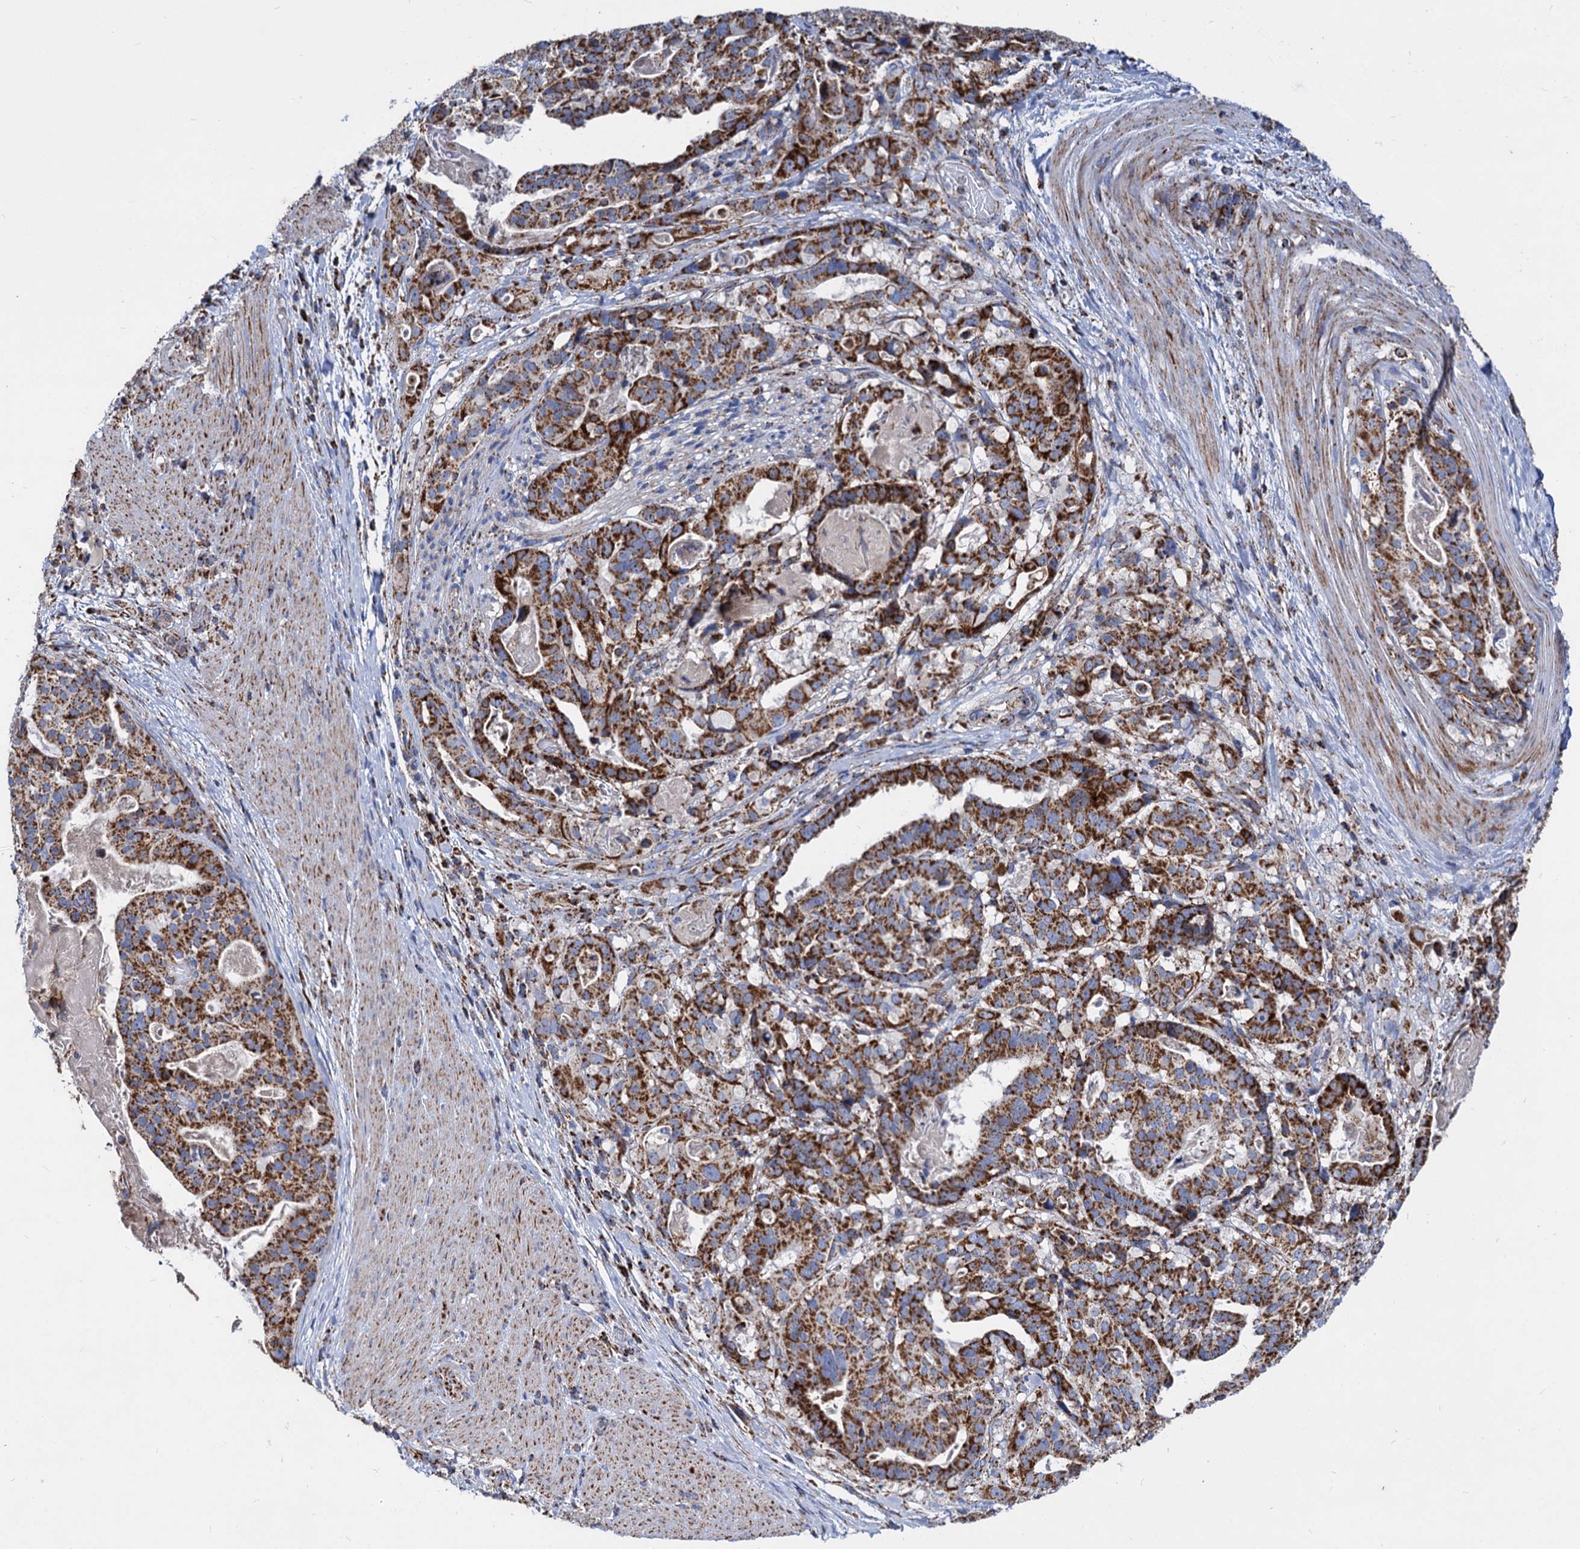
{"staining": {"intensity": "strong", "quantity": ">75%", "location": "cytoplasmic/membranous"}, "tissue": "stomach cancer", "cell_type": "Tumor cells", "image_type": "cancer", "snomed": [{"axis": "morphology", "description": "Adenocarcinoma, NOS"}, {"axis": "topography", "description": "Stomach"}], "caption": "Protein analysis of stomach cancer (adenocarcinoma) tissue exhibits strong cytoplasmic/membranous expression in about >75% of tumor cells.", "gene": "TIMM10", "patient": {"sex": "male", "age": 48}}